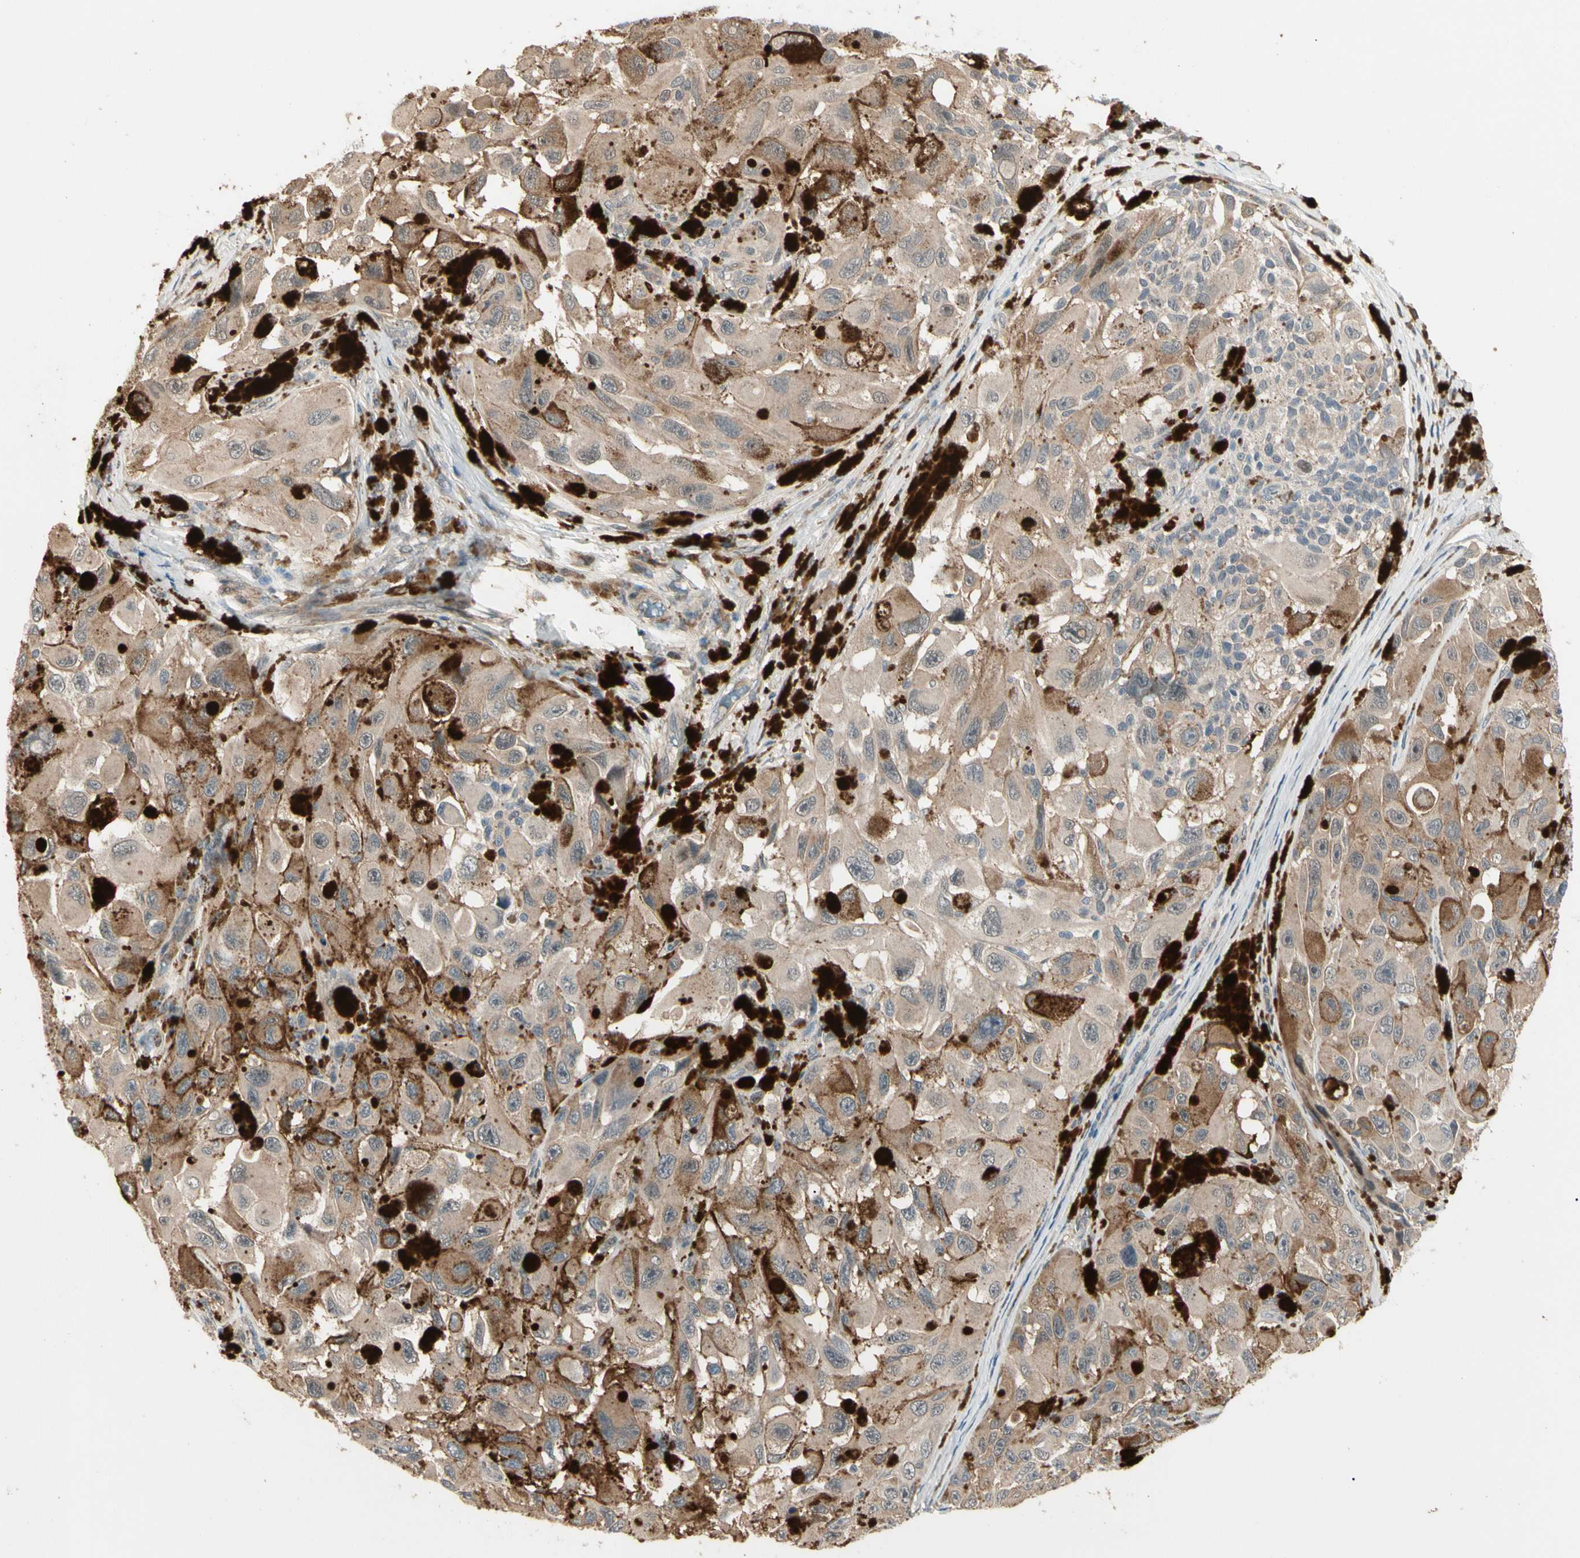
{"staining": {"intensity": "weak", "quantity": ">75%", "location": "cytoplasmic/membranous"}, "tissue": "melanoma", "cell_type": "Tumor cells", "image_type": "cancer", "snomed": [{"axis": "morphology", "description": "Malignant melanoma, NOS"}, {"axis": "topography", "description": "Skin"}], "caption": "Immunohistochemistry (IHC) staining of malignant melanoma, which reveals low levels of weak cytoplasmic/membranous staining in approximately >75% of tumor cells indicating weak cytoplasmic/membranous protein expression. The staining was performed using DAB (brown) for protein detection and nuclei were counterstained in hematoxylin (blue).", "gene": "ATG4C", "patient": {"sex": "female", "age": 73}}